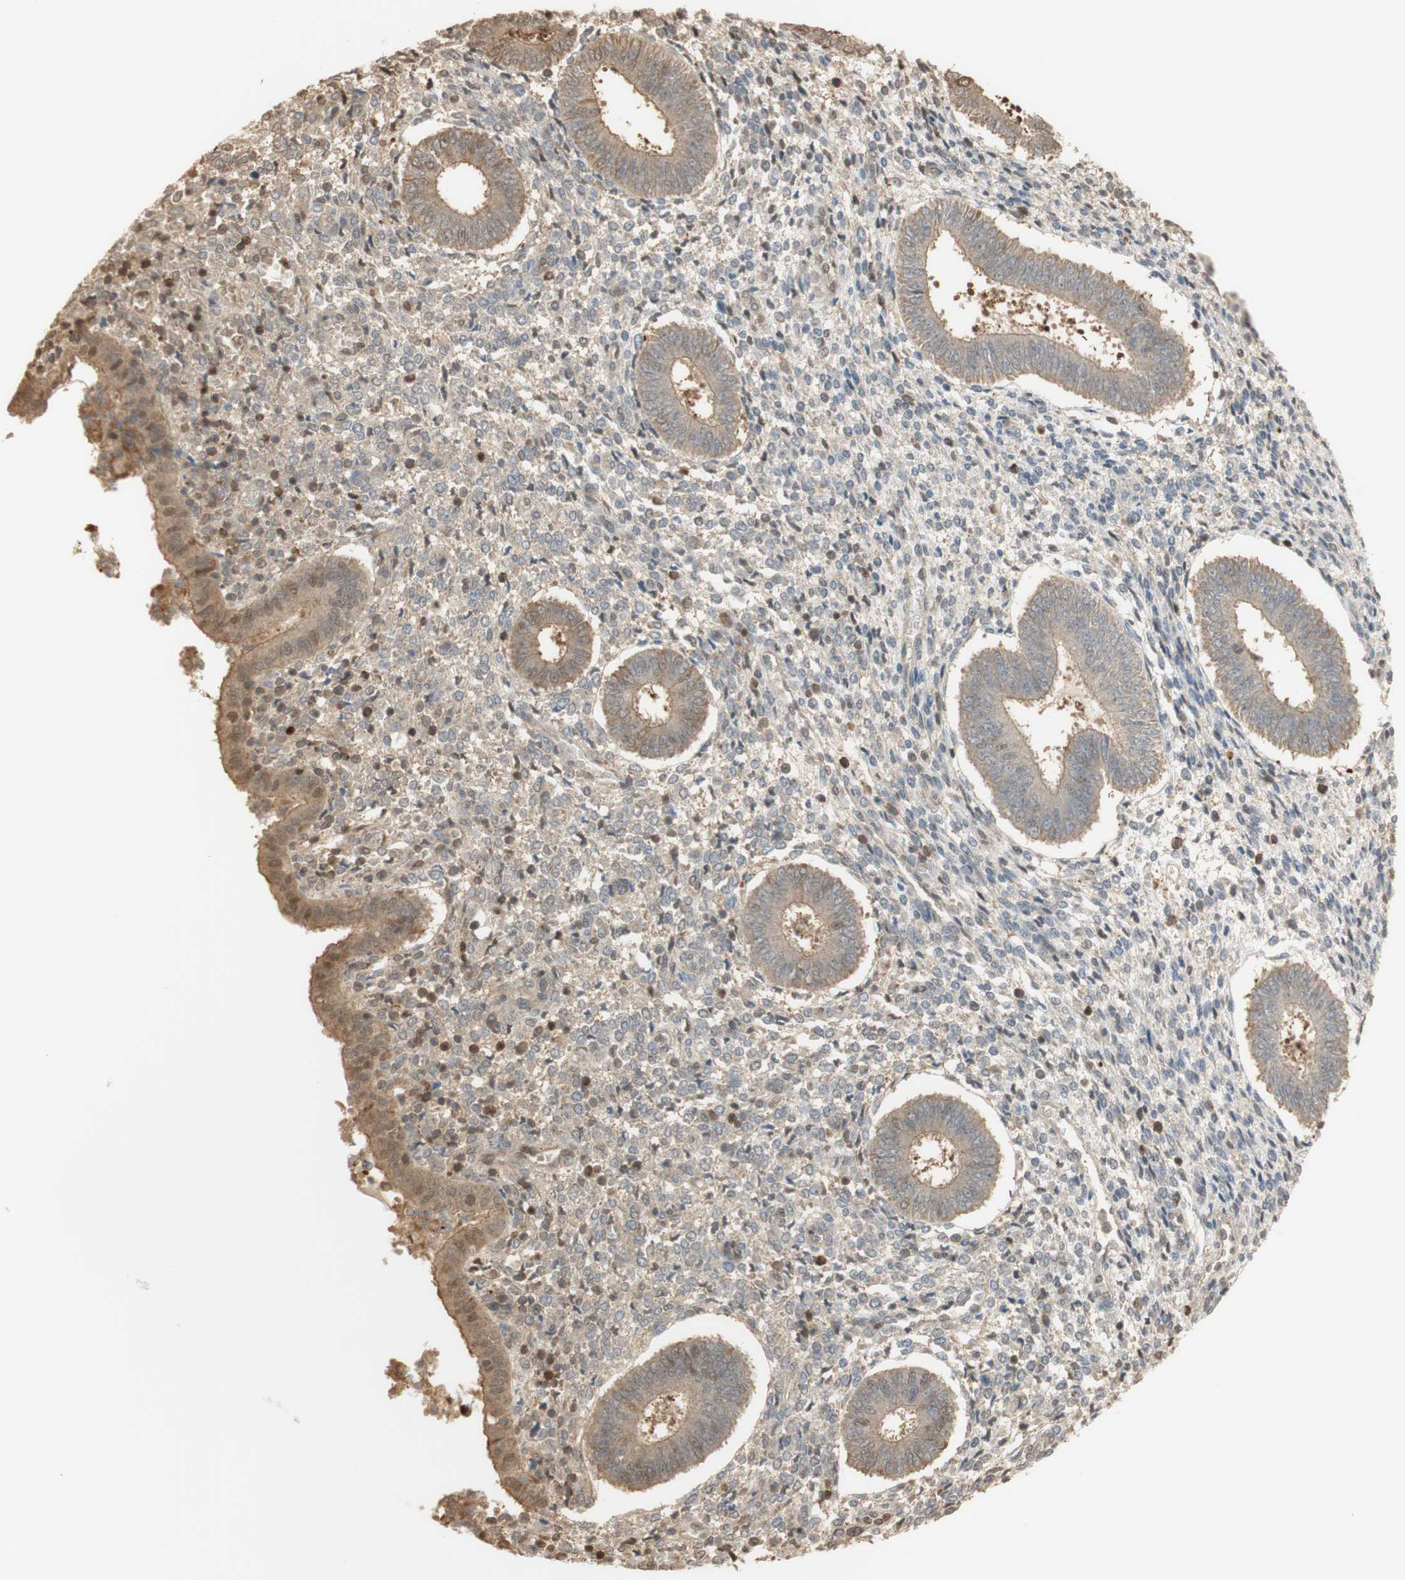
{"staining": {"intensity": "weak", "quantity": "25%-75%", "location": "cytoplasmic/membranous,nuclear"}, "tissue": "endometrium", "cell_type": "Cells in endometrial stroma", "image_type": "normal", "snomed": [{"axis": "morphology", "description": "Normal tissue, NOS"}, {"axis": "topography", "description": "Endometrium"}], "caption": "Immunohistochemistry photomicrograph of normal human endometrium stained for a protein (brown), which exhibits low levels of weak cytoplasmic/membranous,nuclear expression in about 25%-75% of cells in endometrial stroma.", "gene": "NAP1L4", "patient": {"sex": "female", "age": 35}}